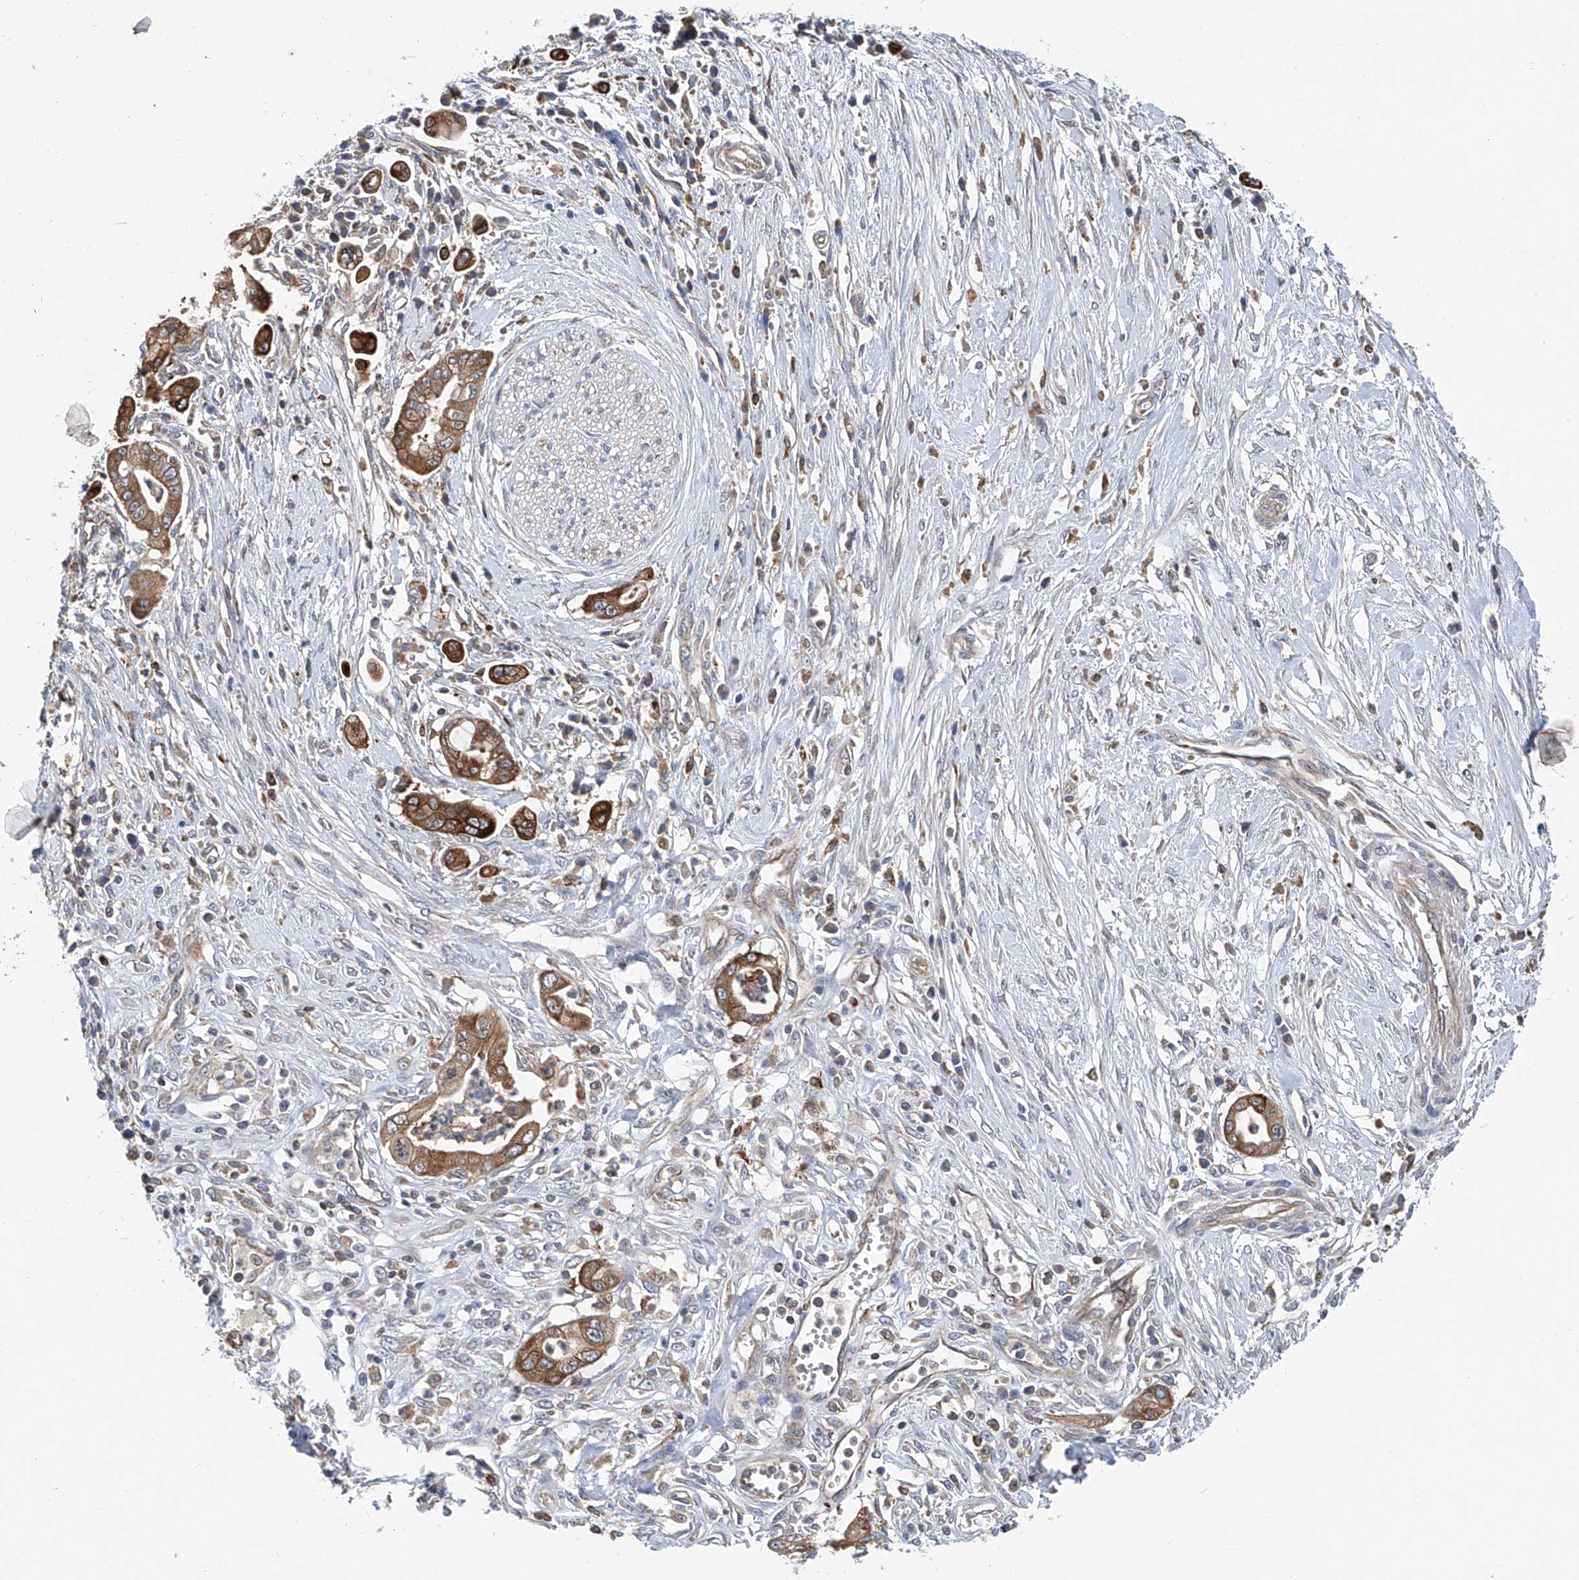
{"staining": {"intensity": "strong", "quantity": ">75%", "location": "cytoplasmic/membranous"}, "tissue": "pancreatic cancer", "cell_type": "Tumor cells", "image_type": "cancer", "snomed": [{"axis": "morphology", "description": "Adenocarcinoma, NOS"}, {"axis": "topography", "description": "Pancreas"}], "caption": "Immunohistochemistry (IHC) of human pancreatic cancer shows high levels of strong cytoplasmic/membranous expression in about >75% of tumor cells.", "gene": "TRIM38", "patient": {"sex": "male", "age": 68}}